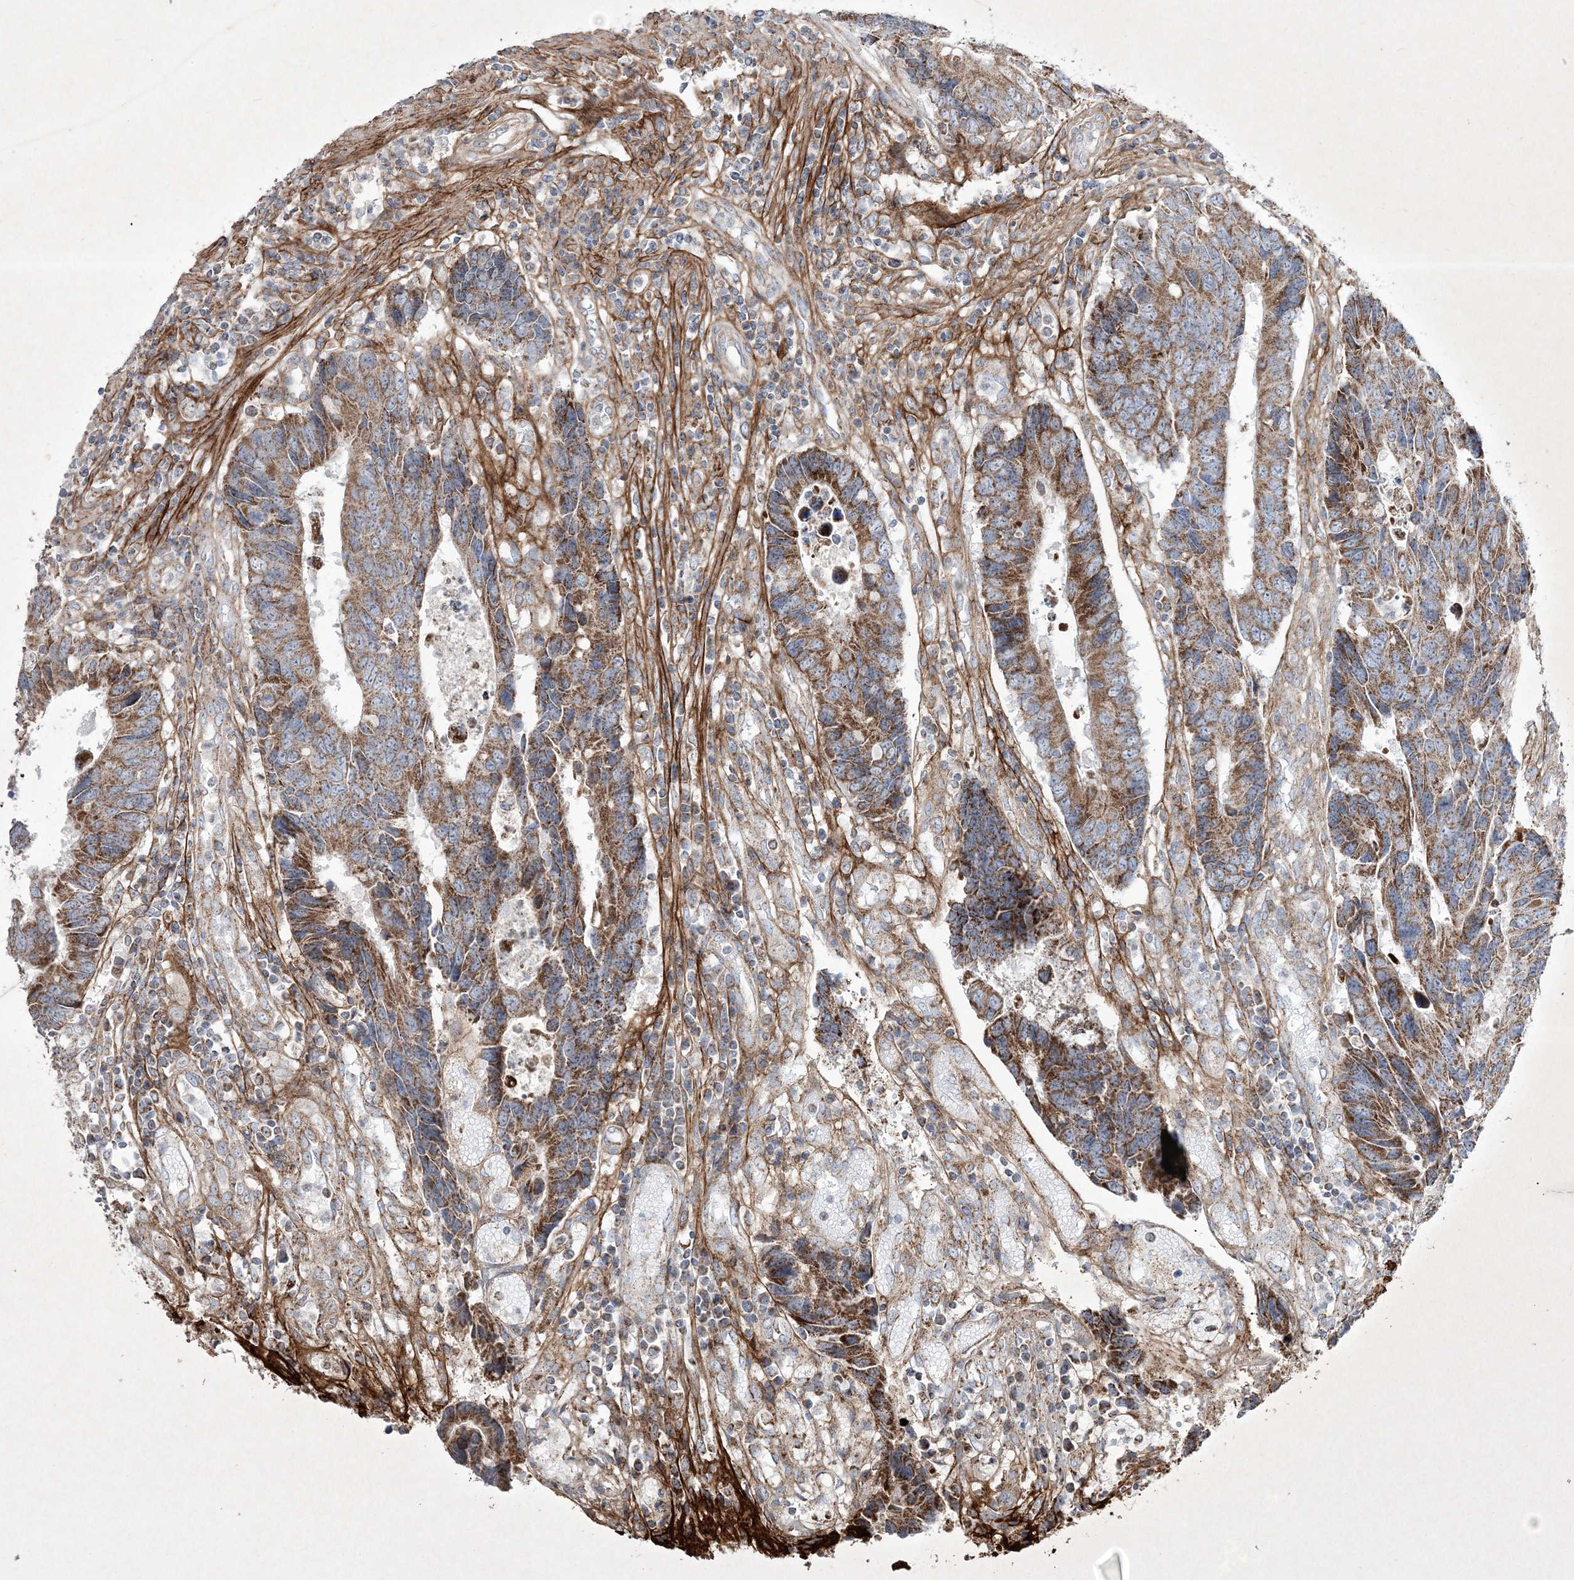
{"staining": {"intensity": "moderate", "quantity": ">75%", "location": "cytoplasmic/membranous"}, "tissue": "colorectal cancer", "cell_type": "Tumor cells", "image_type": "cancer", "snomed": [{"axis": "morphology", "description": "Adenocarcinoma, NOS"}, {"axis": "topography", "description": "Rectum"}], "caption": "Tumor cells demonstrate moderate cytoplasmic/membranous positivity in about >75% of cells in colorectal cancer.", "gene": "RICTOR", "patient": {"sex": "male", "age": 84}}